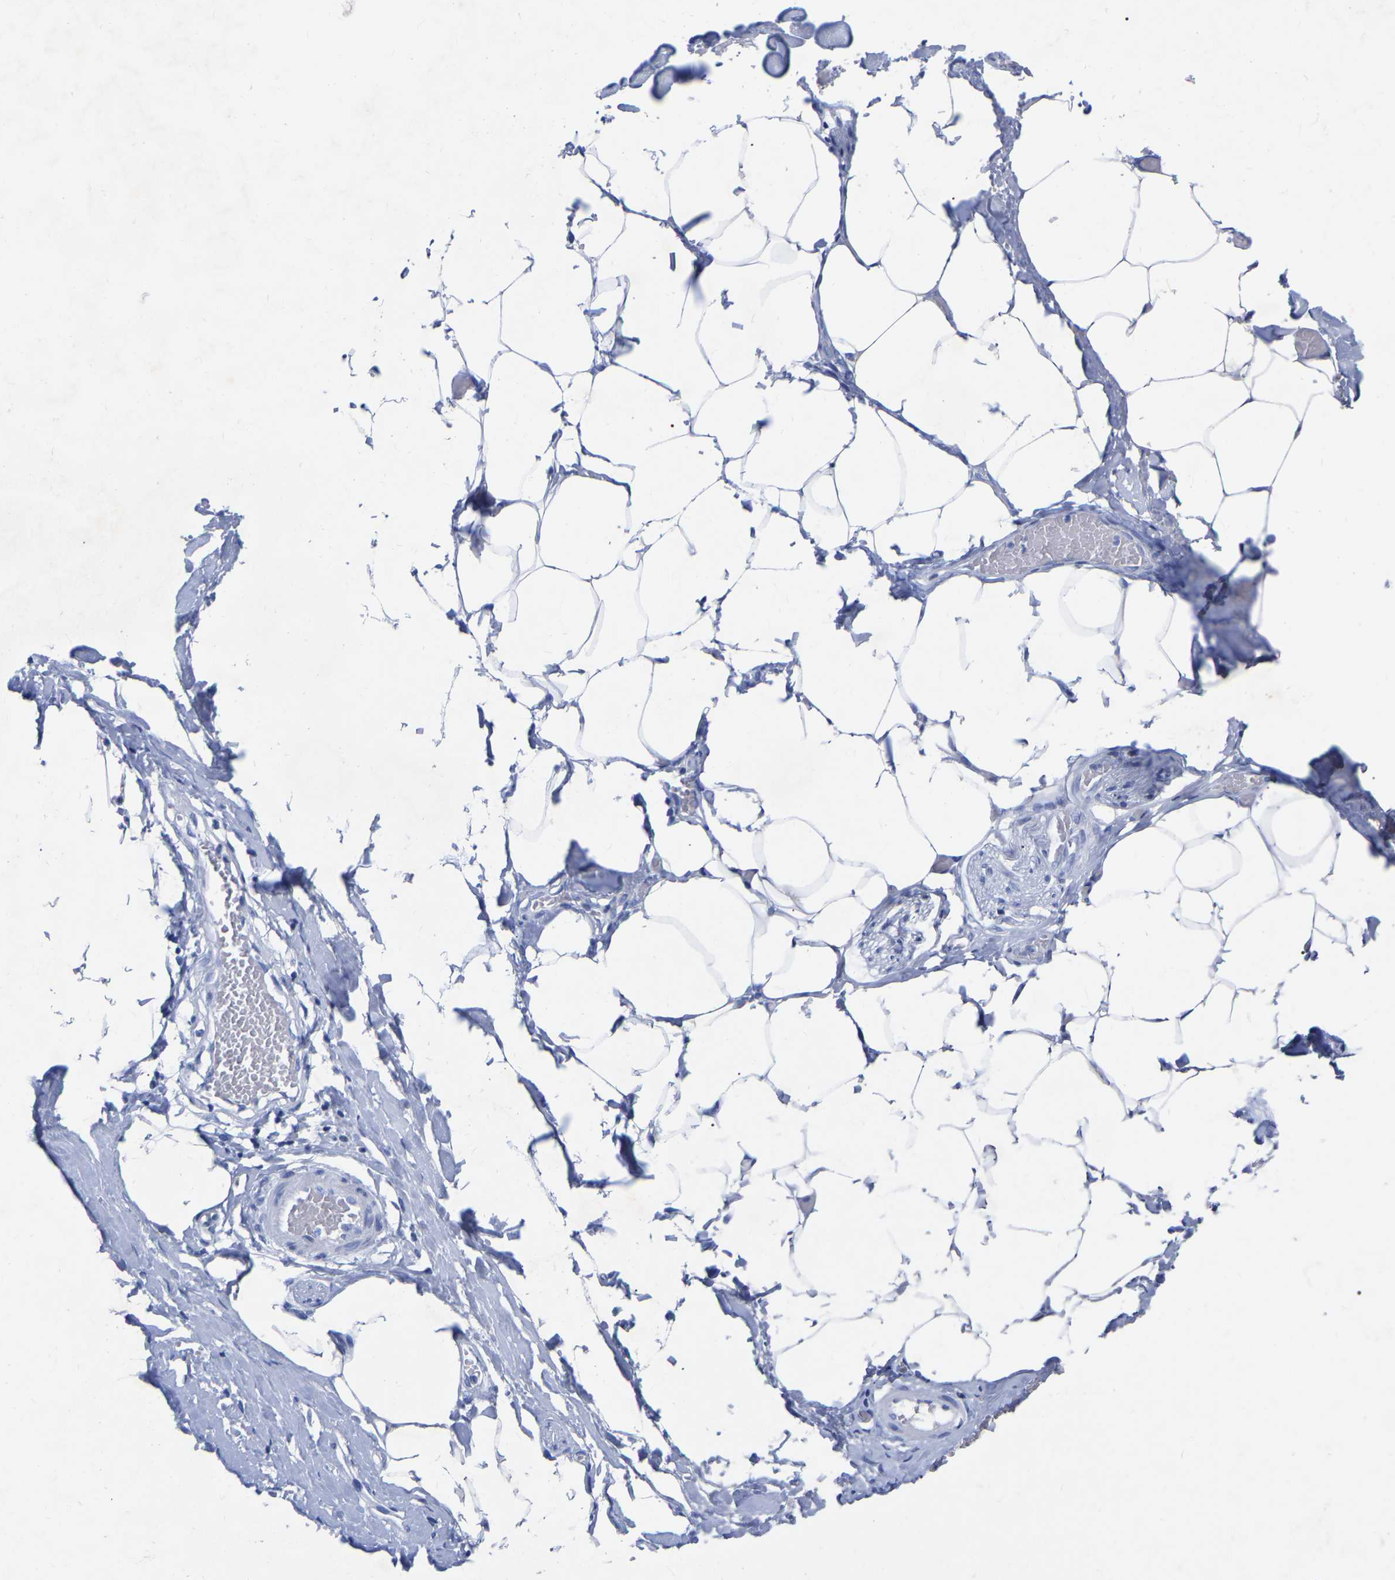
{"staining": {"intensity": "negative", "quantity": "none", "location": "none"}, "tissue": "adipose tissue", "cell_type": "Adipocytes", "image_type": "normal", "snomed": [{"axis": "morphology", "description": "Normal tissue, NOS"}, {"axis": "morphology", "description": "Adenocarcinoma, NOS"}, {"axis": "topography", "description": "Colon"}, {"axis": "topography", "description": "Peripheral nerve tissue"}], "caption": "Adipocytes show no significant positivity in normal adipose tissue.", "gene": "ZNF629", "patient": {"sex": "male", "age": 14}}